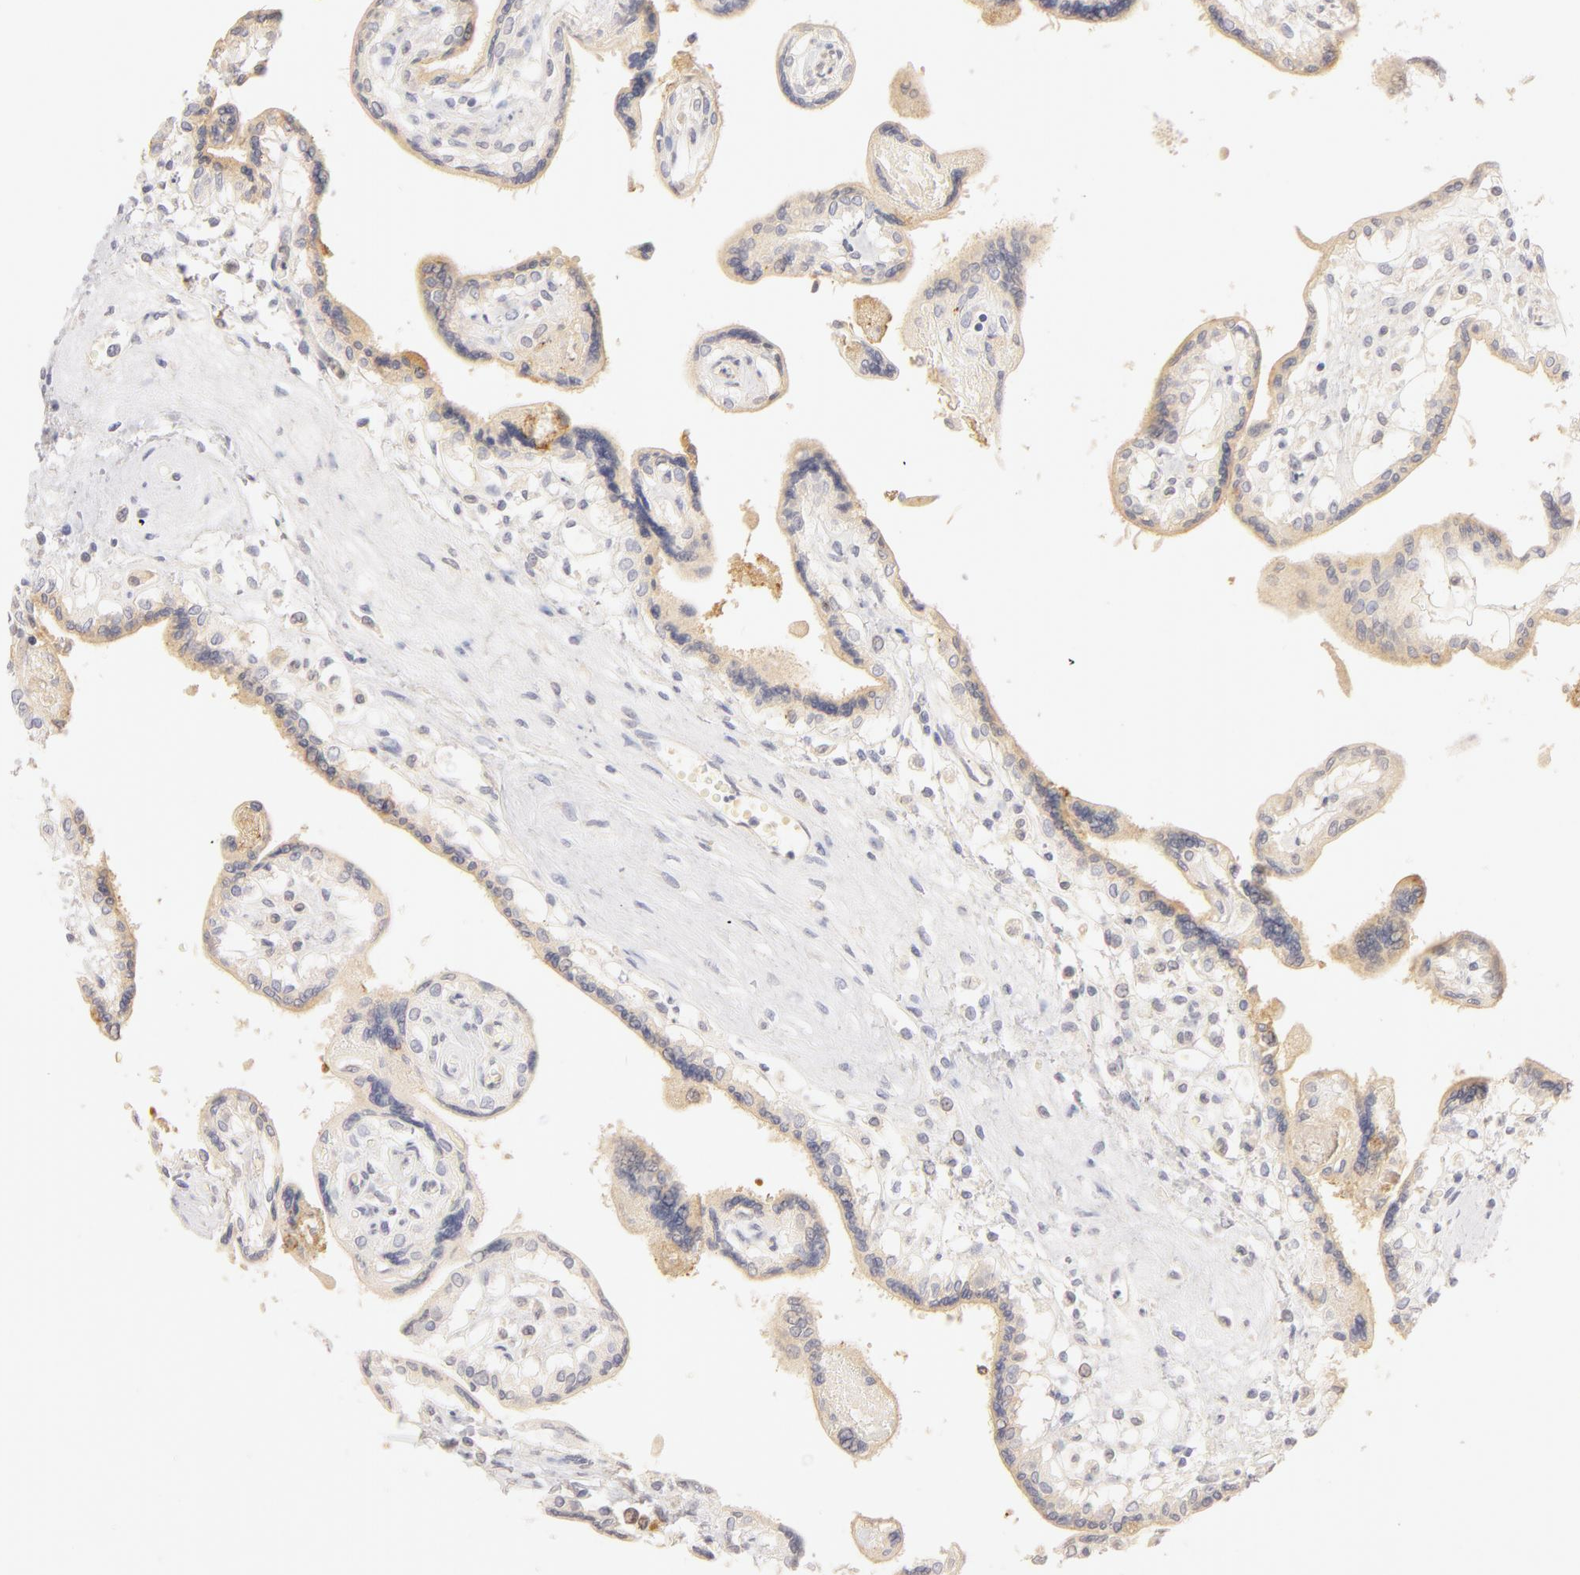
{"staining": {"intensity": "moderate", "quantity": "25%-75%", "location": "nuclear"}, "tissue": "placenta", "cell_type": "Decidual cells", "image_type": "normal", "snomed": [{"axis": "morphology", "description": "Normal tissue, NOS"}, {"axis": "topography", "description": "Placenta"}], "caption": "Immunohistochemistry histopathology image of unremarkable human placenta stained for a protein (brown), which demonstrates medium levels of moderate nuclear expression in approximately 25%-75% of decidual cells.", "gene": "CA2", "patient": {"sex": "female", "age": 31}}